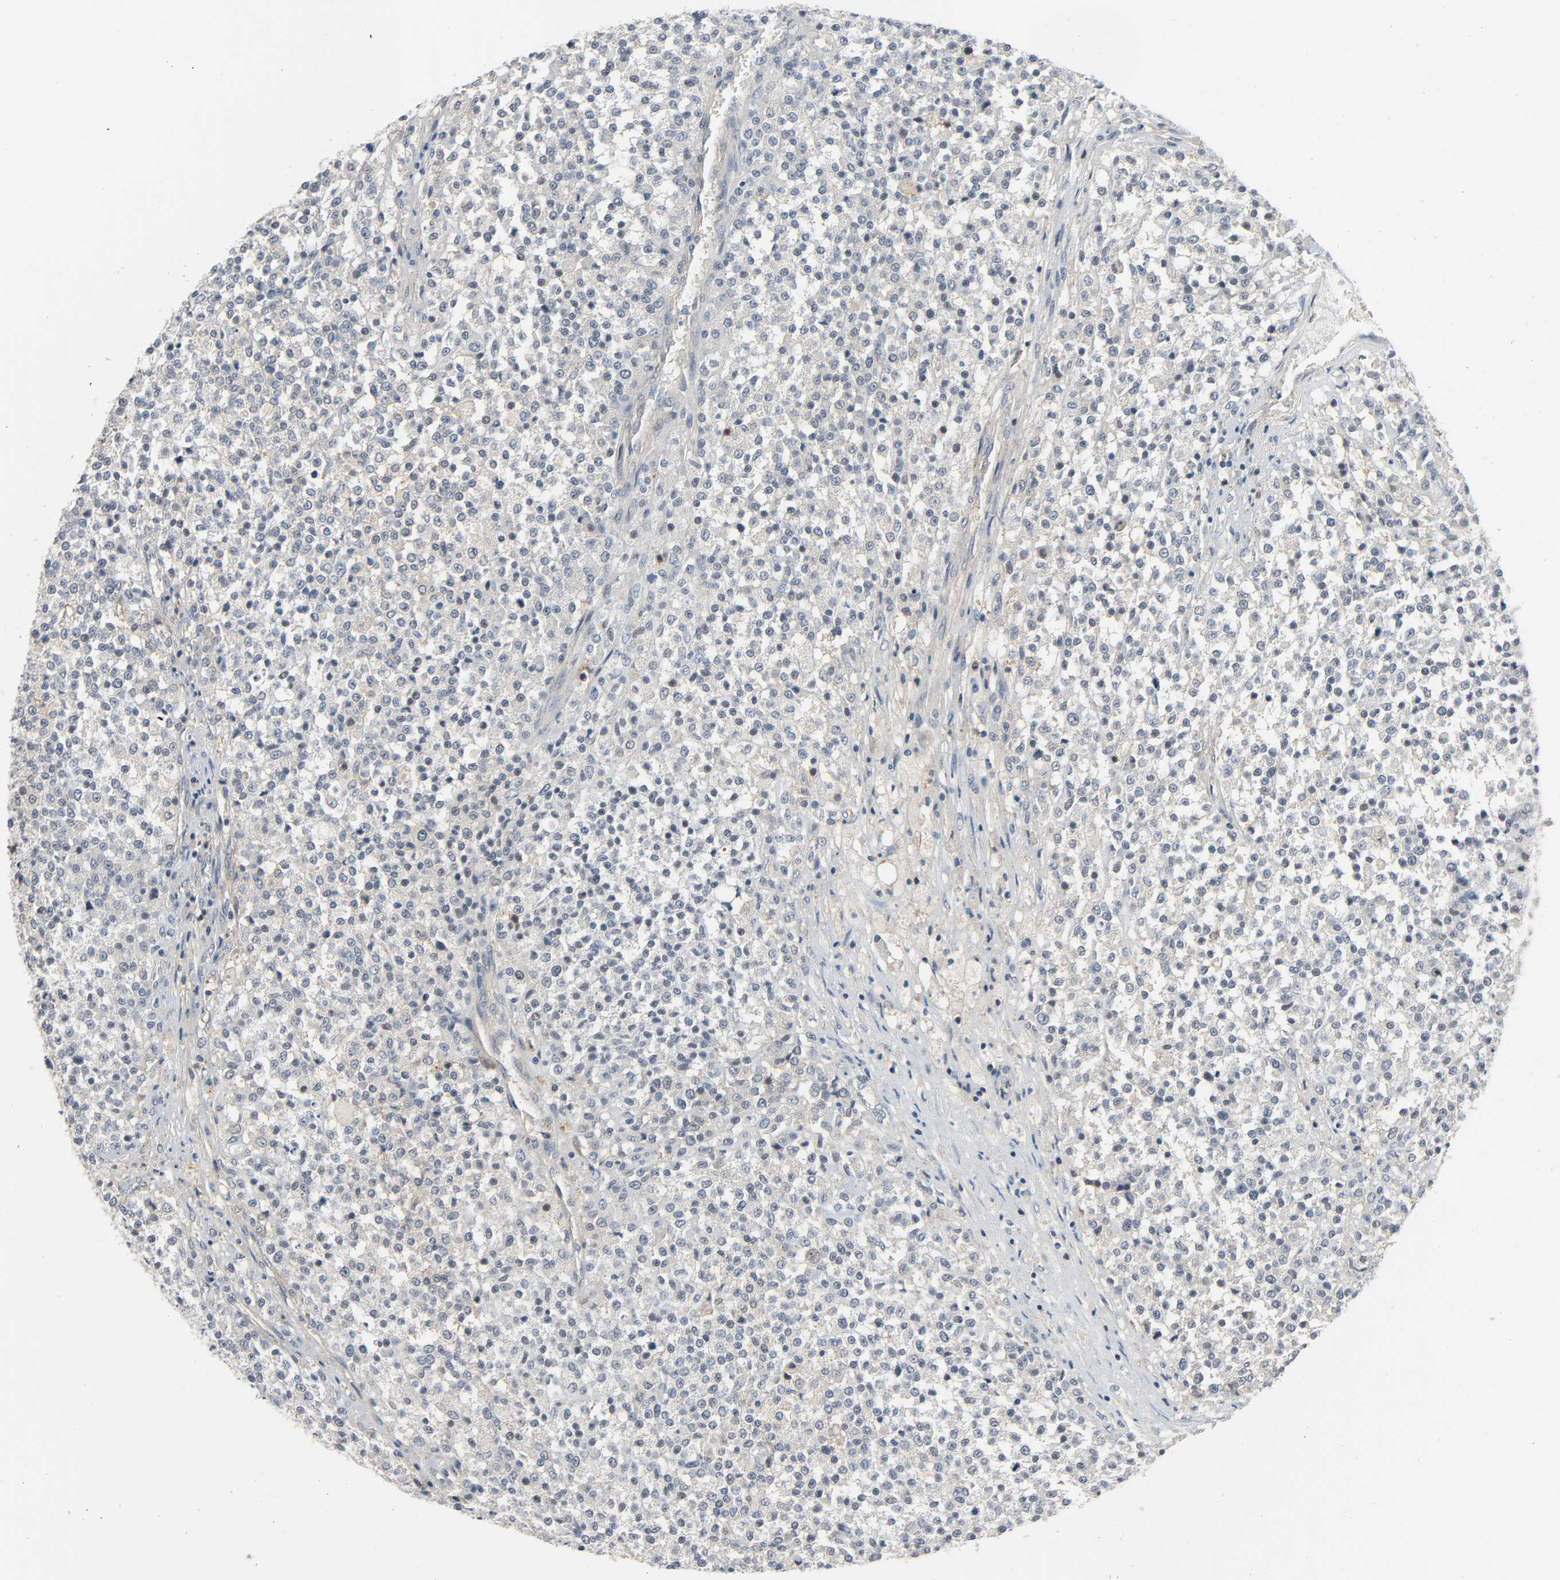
{"staining": {"intensity": "weak", "quantity": "<25%", "location": "cytoplasmic/membranous"}, "tissue": "testis cancer", "cell_type": "Tumor cells", "image_type": "cancer", "snomed": [{"axis": "morphology", "description": "Seminoma, NOS"}, {"axis": "topography", "description": "Testis"}], "caption": "This is an IHC photomicrograph of testis seminoma. There is no expression in tumor cells.", "gene": "CD4", "patient": {"sex": "male", "age": 59}}